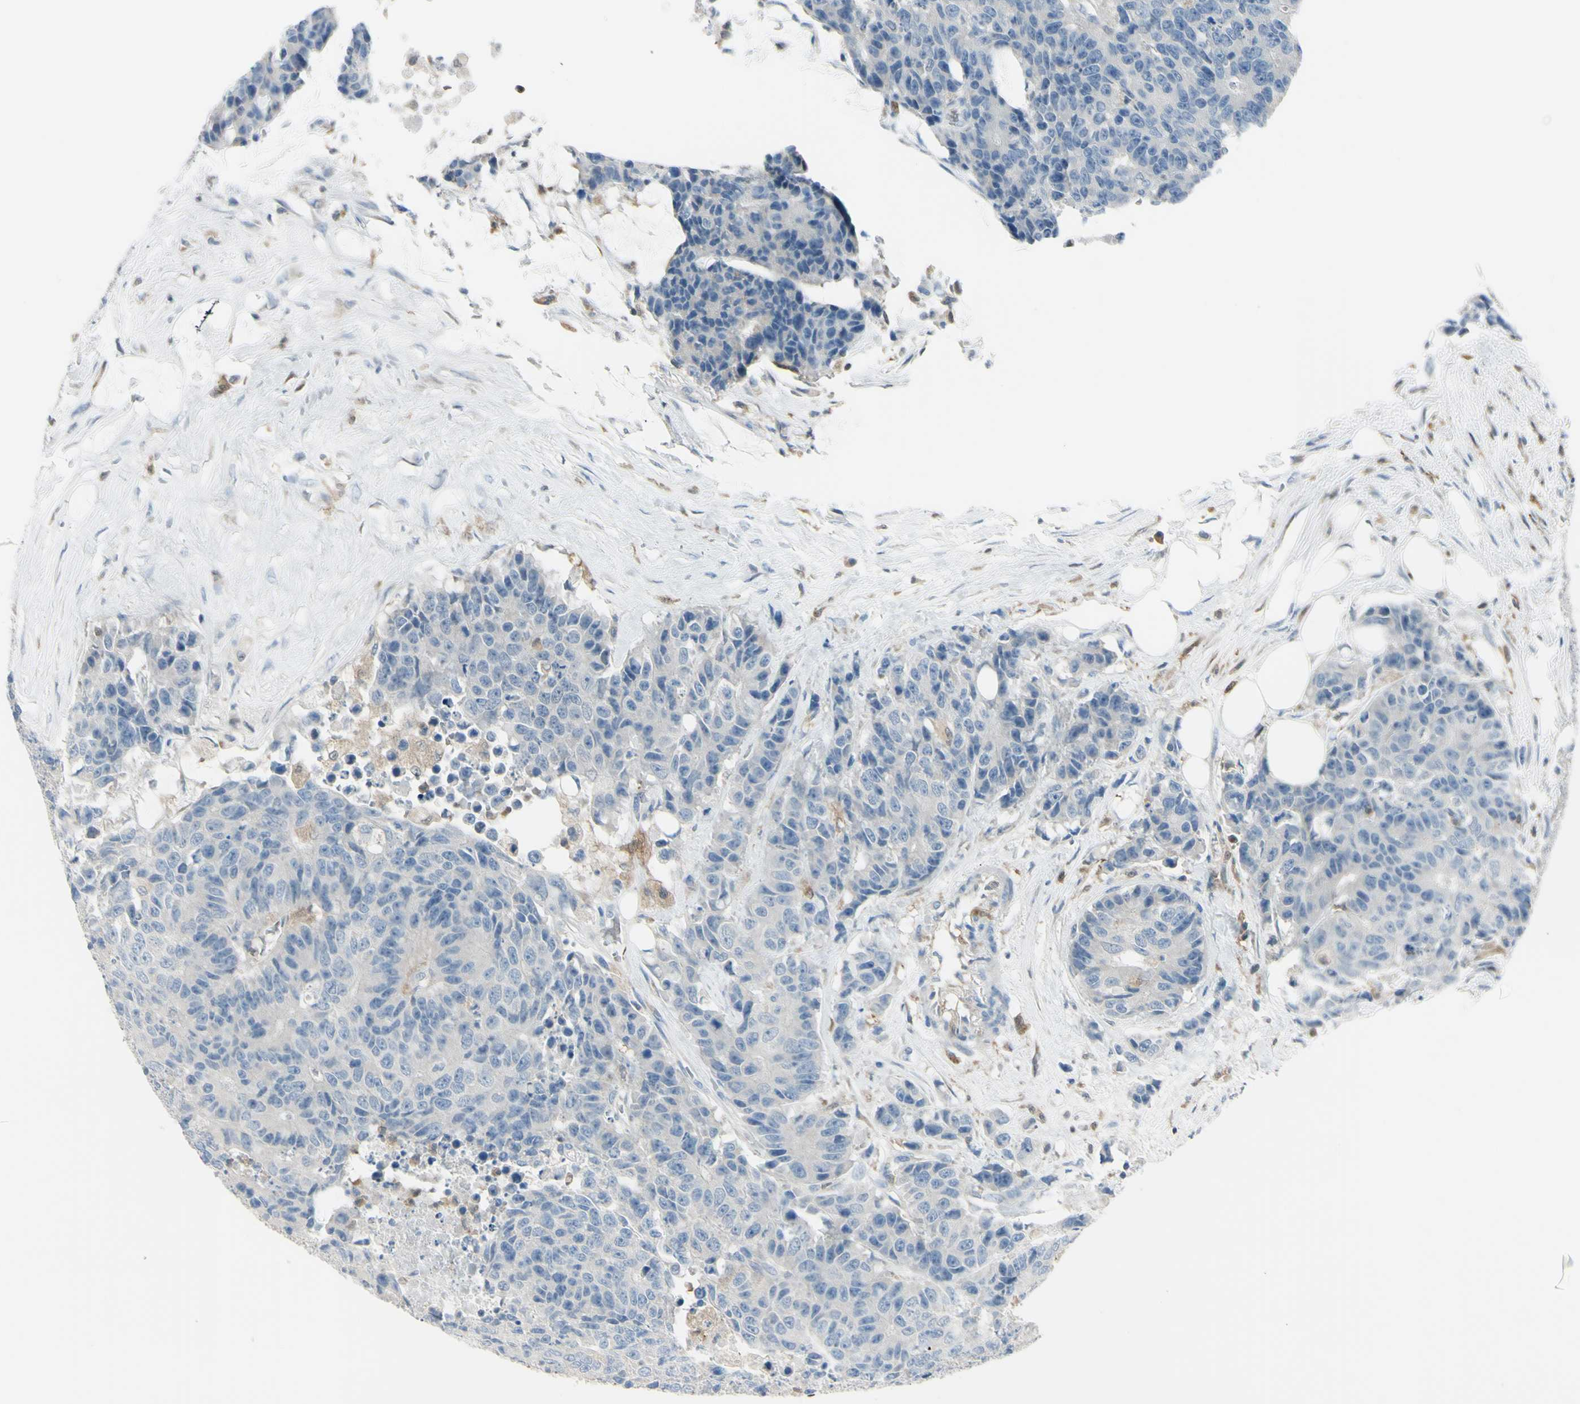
{"staining": {"intensity": "negative", "quantity": "none", "location": "none"}, "tissue": "colorectal cancer", "cell_type": "Tumor cells", "image_type": "cancer", "snomed": [{"axis": "morphology", "description": "Adenocarcinoma, NOS"}, {"axis": "topography", "description": "Colon"}], "caption": "A high-resolution histopathology image shows immunohistochemistry staining of colorectal cancer (adenocarcinoma), which displays no significant expression in tumor cells.", "gene": "CYRIB", "patient": {"sex": "female", "age": 86}}